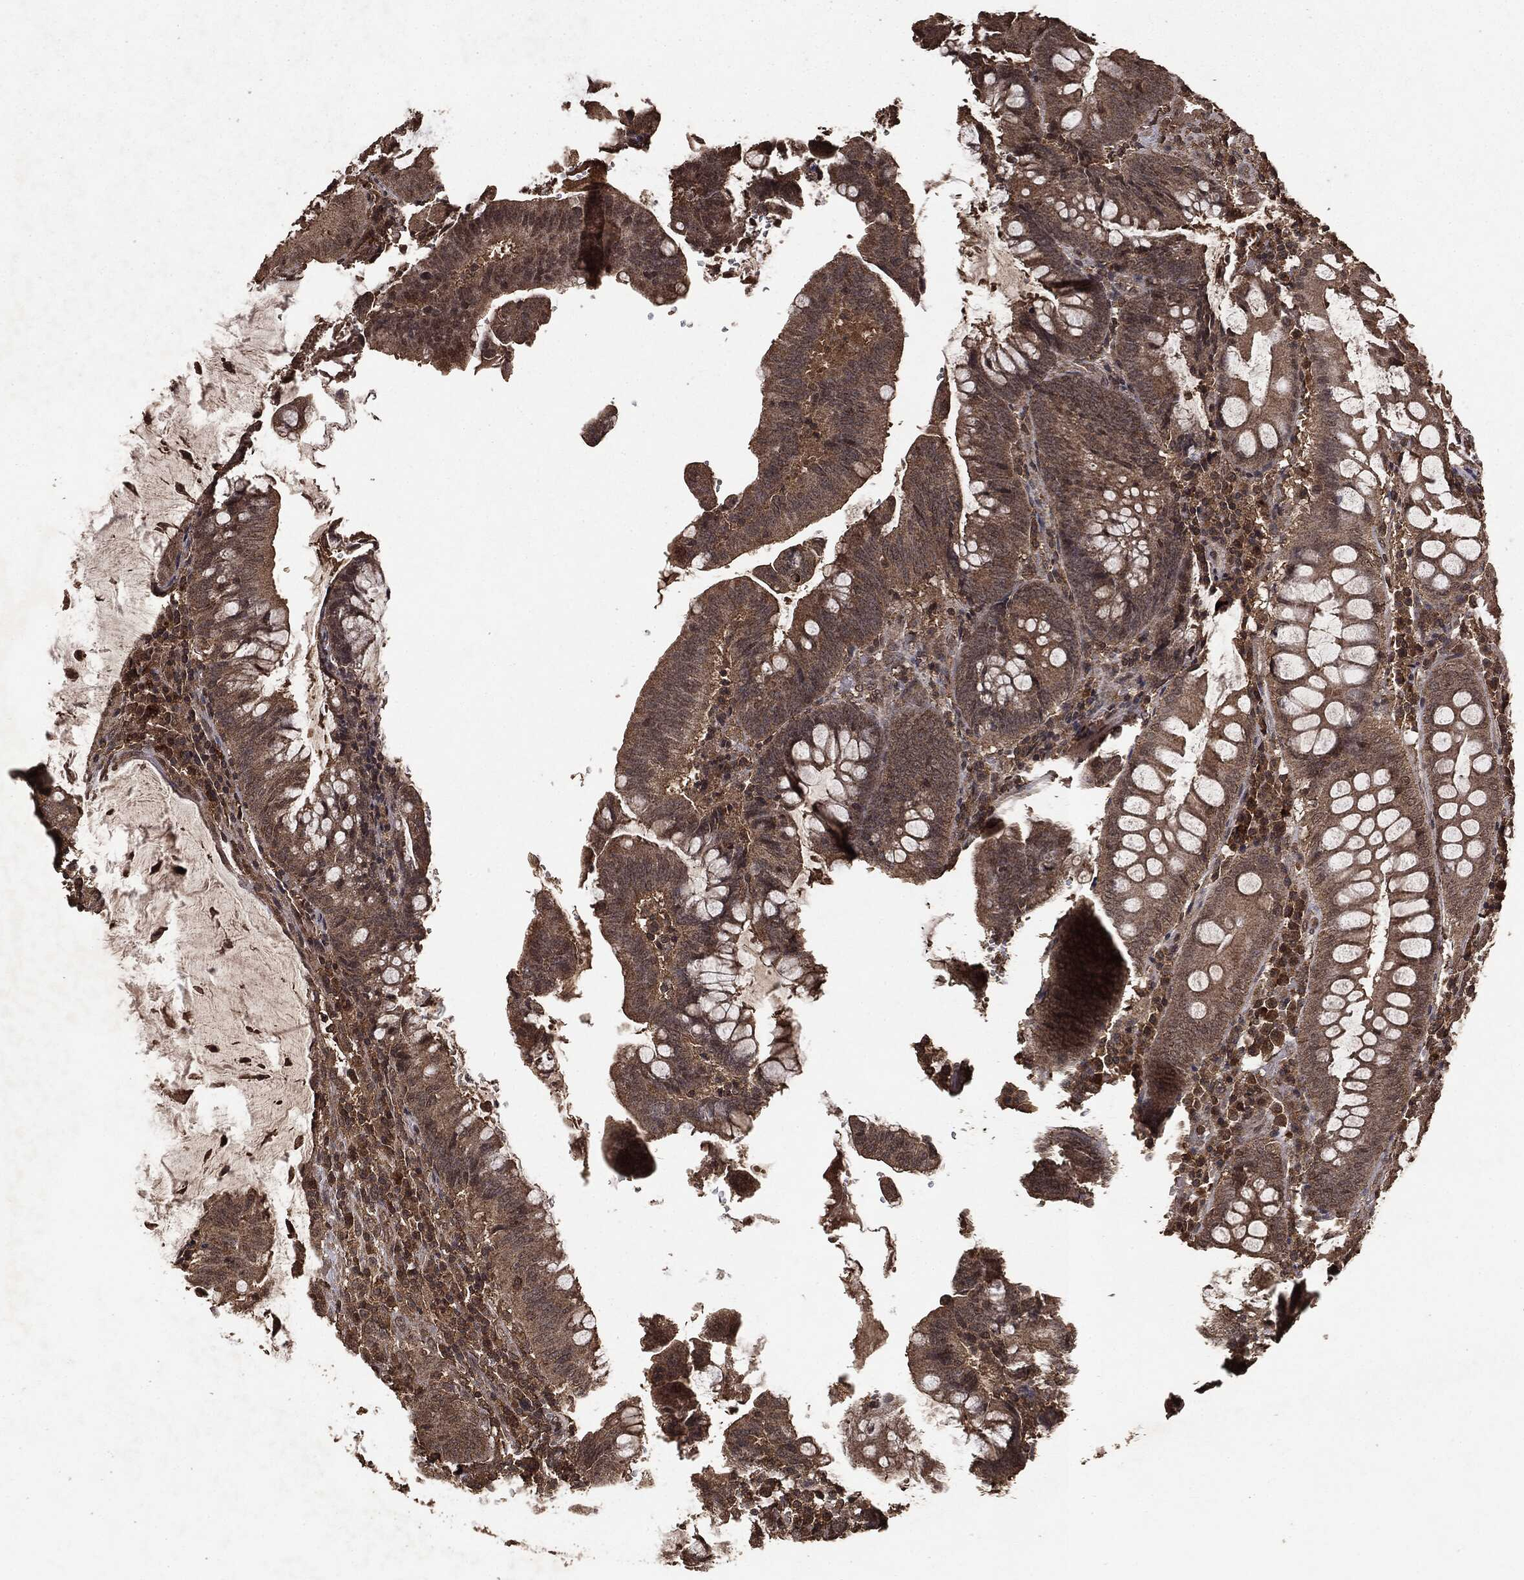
{"staining": {"intensity": "moderate", "quantity": ">75%", "location": "cytoplasmic/membranous"}, "tissue": "colorectal cancer", "cell_type": "Tumor cells", "image_type": "cancer", "snomed": [{"axis": "morphology", "description": "Adenocarcinoma, NOS"}, {"axis": "topography", "description": "Colon"}], "caption": "A brown stain shows moderate cytoplasmic/membranous expression of a protein in colorectal adenocarcinoma tumor cells.", "gene": "NME1", "patient": {"sex": "male", "age": 62}}